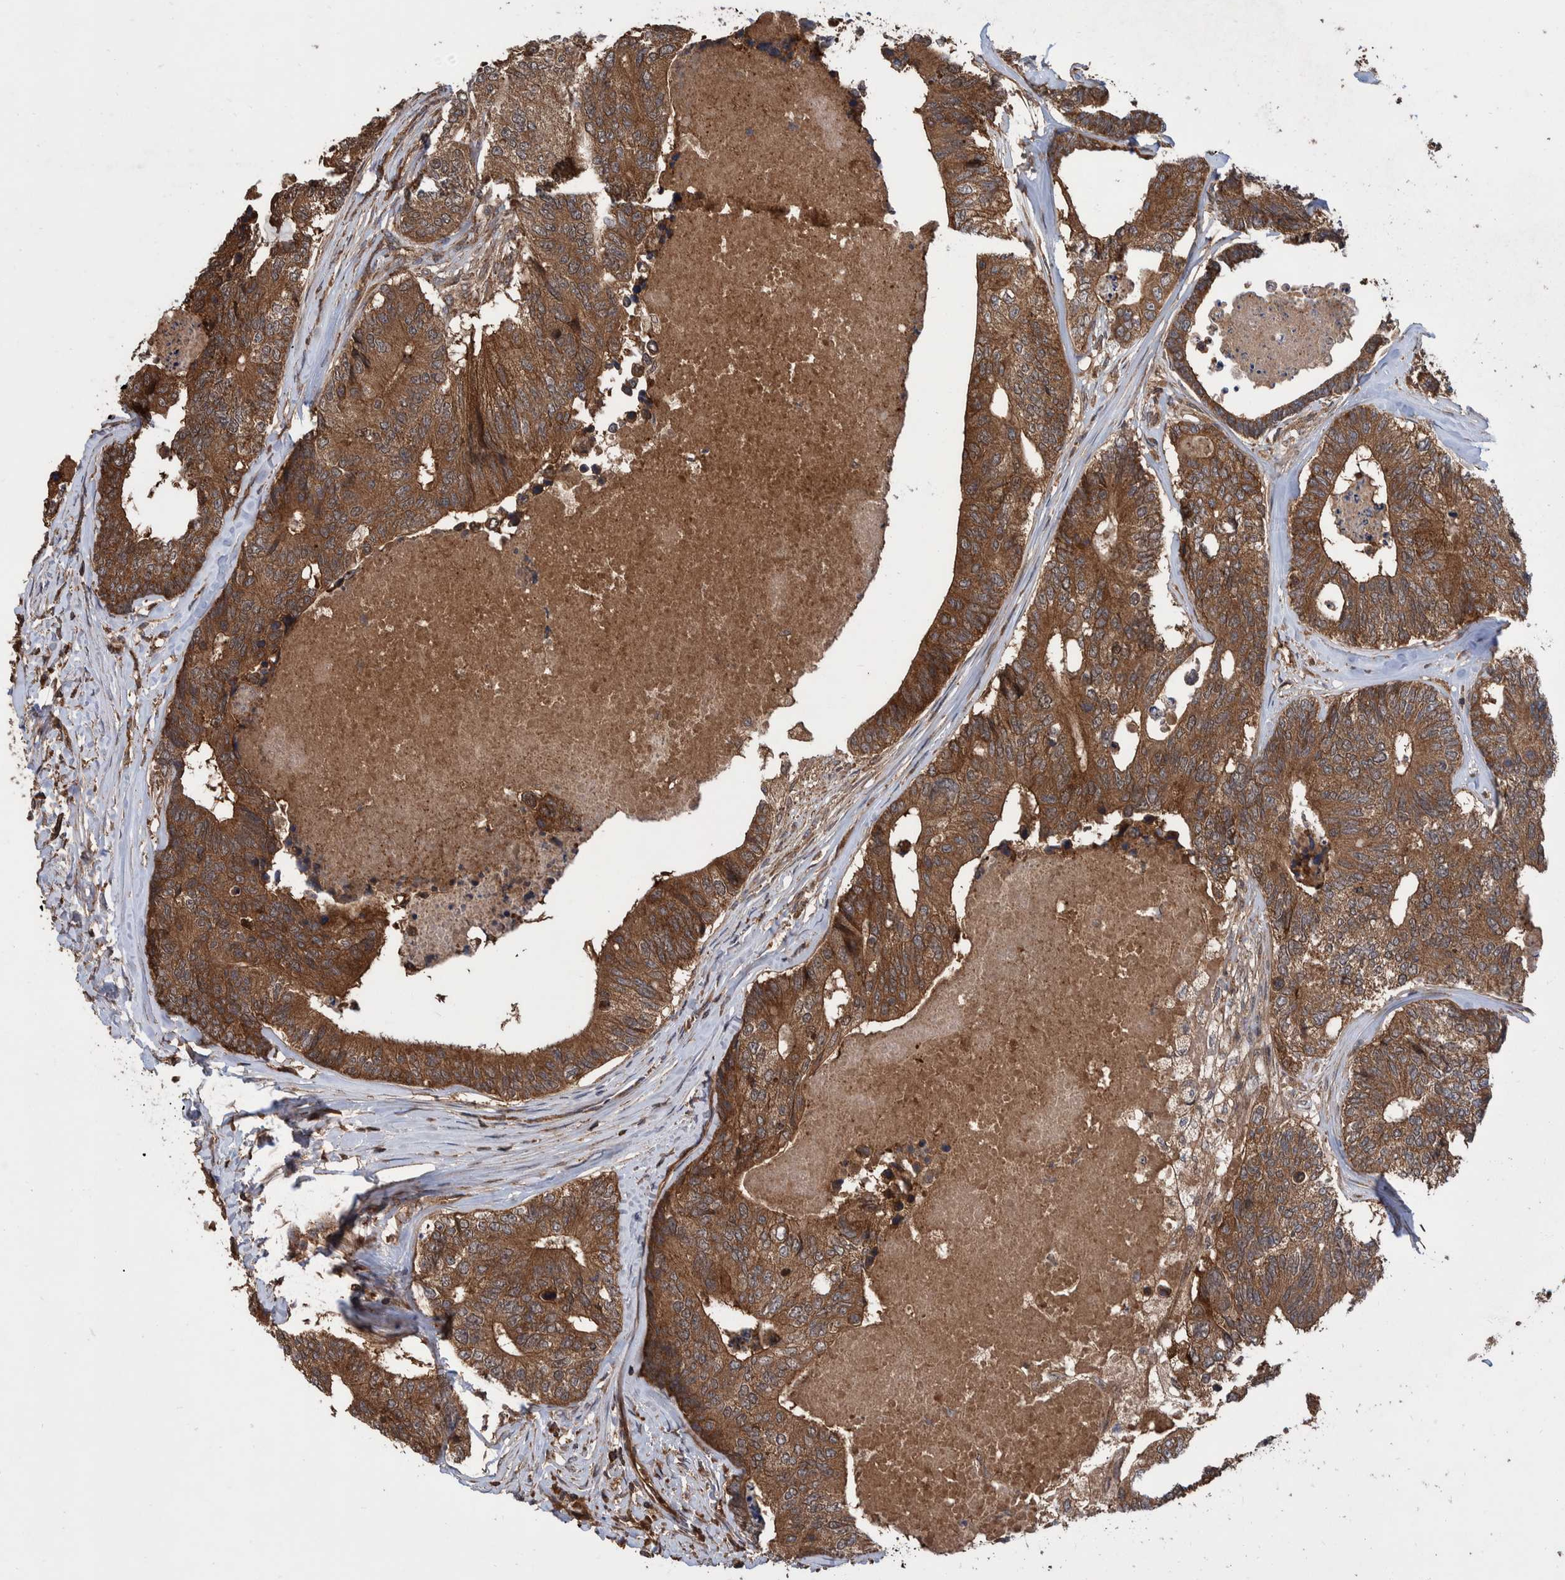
{"staining": {"intensity": "moderate", "quantity": ">75%", "location": "cytoplasmic/membranous"}, "tissue": "colorectal cancer", "cell_type": "Tumor cells", "image_type": "cancer", "snomed": [{"axis": "morphology", "description": "Adenocarcinoma, NOS"}, {"axis": "topography", "description": "Colon"}], "caption": "Protein staining exhibits moderate cytoplasmic/membranous staining in approximately >75% of tumor cells in colorectal adenocarcinoma. The staining was performed using DAB (3,3'-diaminobenzidine) to visualize the protein expression in brown, while the nuclei were stained in blue with hematoxylin (Magnification: 20x).", "gene": "VBP1", "patient": {"sex": "female", "age": 67}}